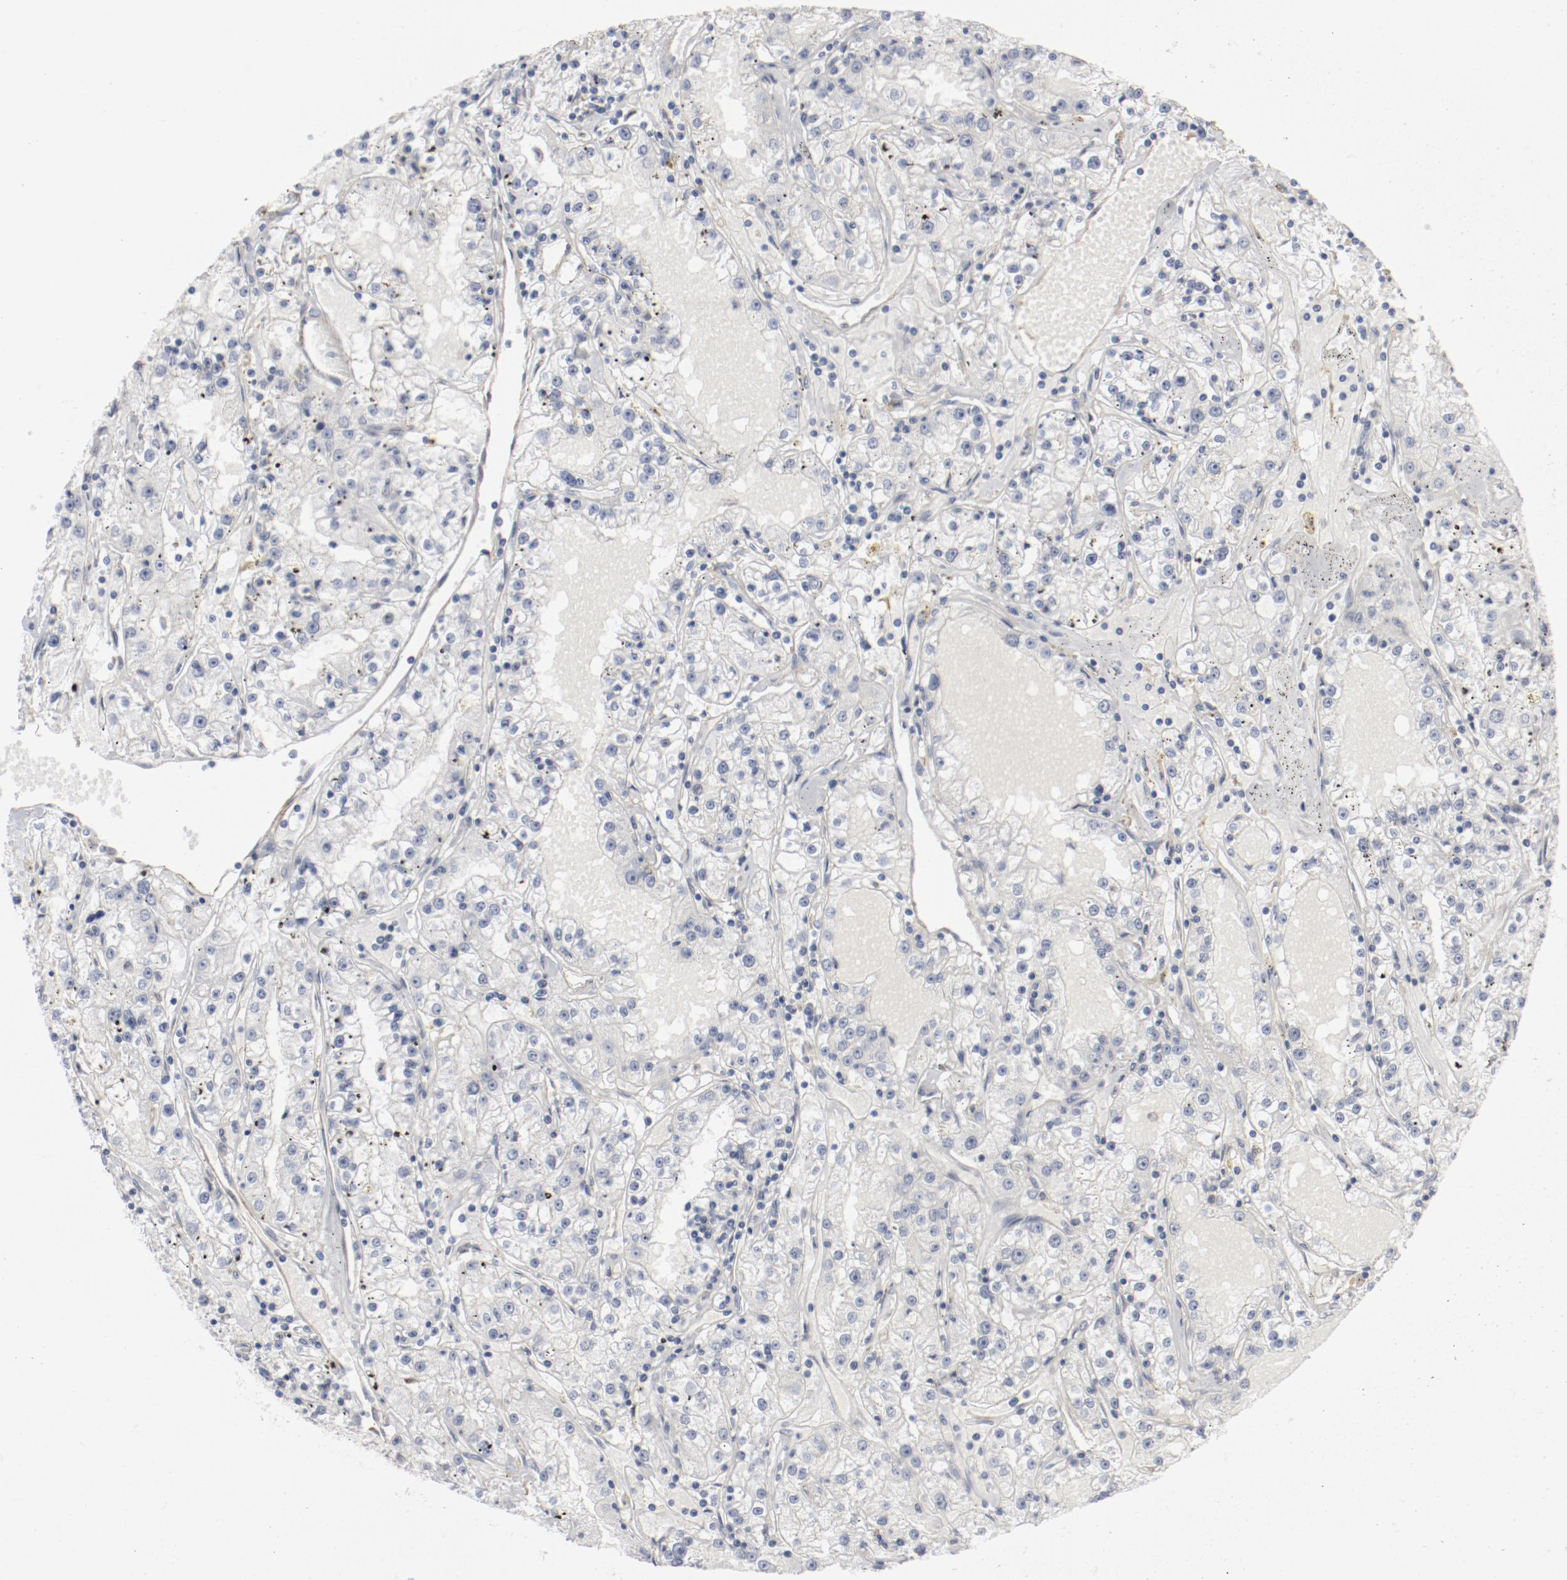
{"staining": {"intensity": "negative", "quantity": "none", "location": "none"}, "tissue": "renal cancer", "cell_type": "Tumor cells", "image_type": "cancer", "snomed": [{"axis": "morphology", "description": "Adenocarcinoma, NOS"}, {"axis": "topography", "description": "Kidney"}], "caption": "This is an immunohistochemistry micrograph of human renal cancer (adenocarcinoma). There is no positivity in tumor cells.", "gene": "CDK1", "patient": {"sex": "male", "age": 56}}